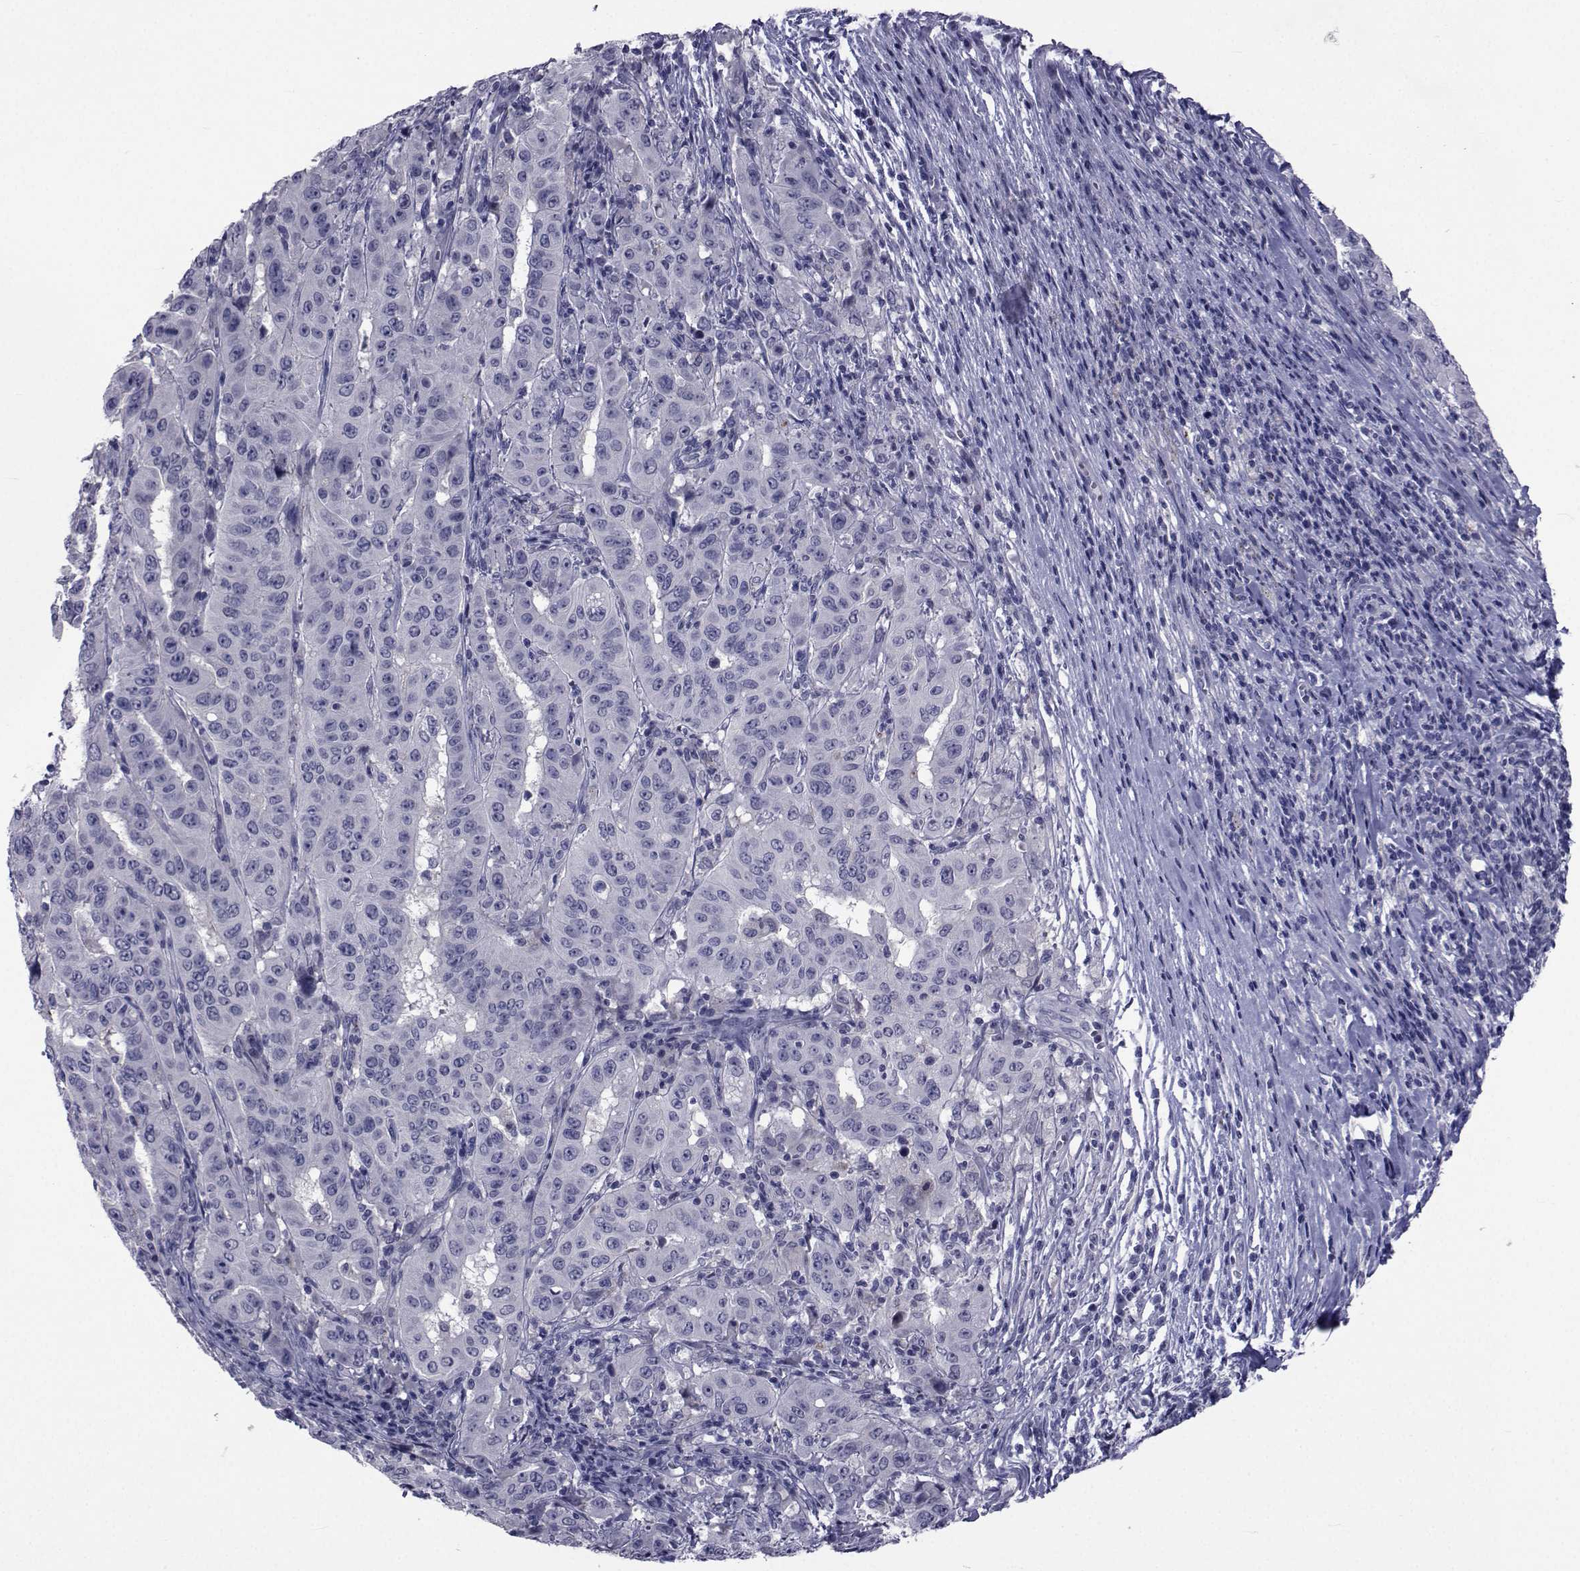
{"staining": {"intensity": "negative", "quantity": "none", "location": "none"}, "tissue": "pancreatic cancer", "cell_type": "Tumor cells", "image_type": "cancer", "snomed": [{"axis": "morphology", "description": "Adenocarcinoma, NOS"}, {"axis": "topography", "description": "Pancreas"}], "caption": "High magnification brightfield microscopy of pancreatic cancer (adenocarcinoma) stained with DAB (brown) and counterstained with hematoxylin (blue): tumor cells show no significant positivity. (DAB (3,3'-diaminobenzidine) immunohistochemistry (IHC) with hematoxylin counter stain).", "gene": "SEMA5B", "patient": {"sex": "male", "age": 63}}